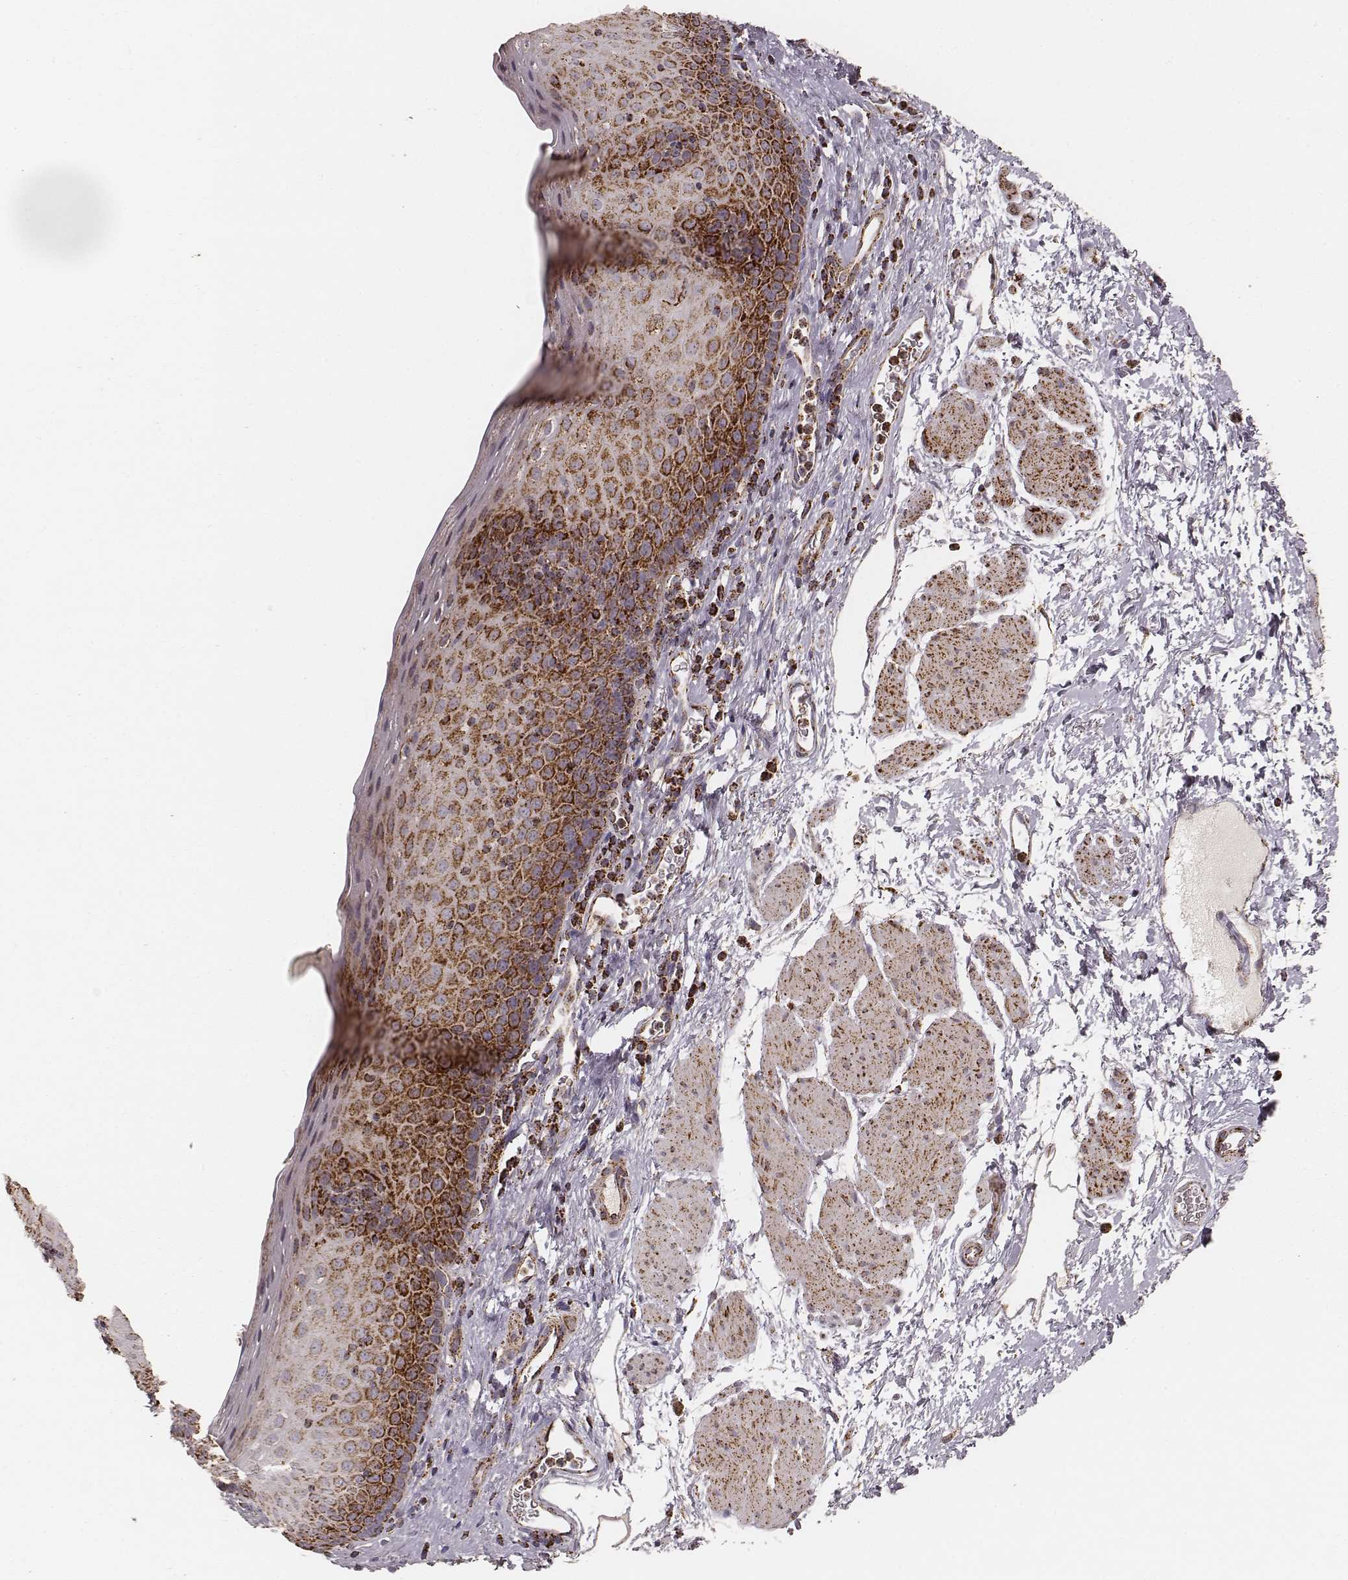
{"staining": {"intensity": "strong", "quantity": ">75%", "location": "cytoplasmic/membranous"}, "tissue": "esophagus", "cell_type": "Squamous epithelial cells", "image_type": "normal", "snomed": [{"axis": "morphology", "description": "Normal tissue, NOS"}, {"axis": "topography", "description": "Esophagus"}], "caption": "The image shows a brown stain indicating the presence of a protein in the cytoplasmic/membranous of squamous epithelial cells in esophagus.", "gene": "CS", "patient": {"sex": "female", "age": 64}}